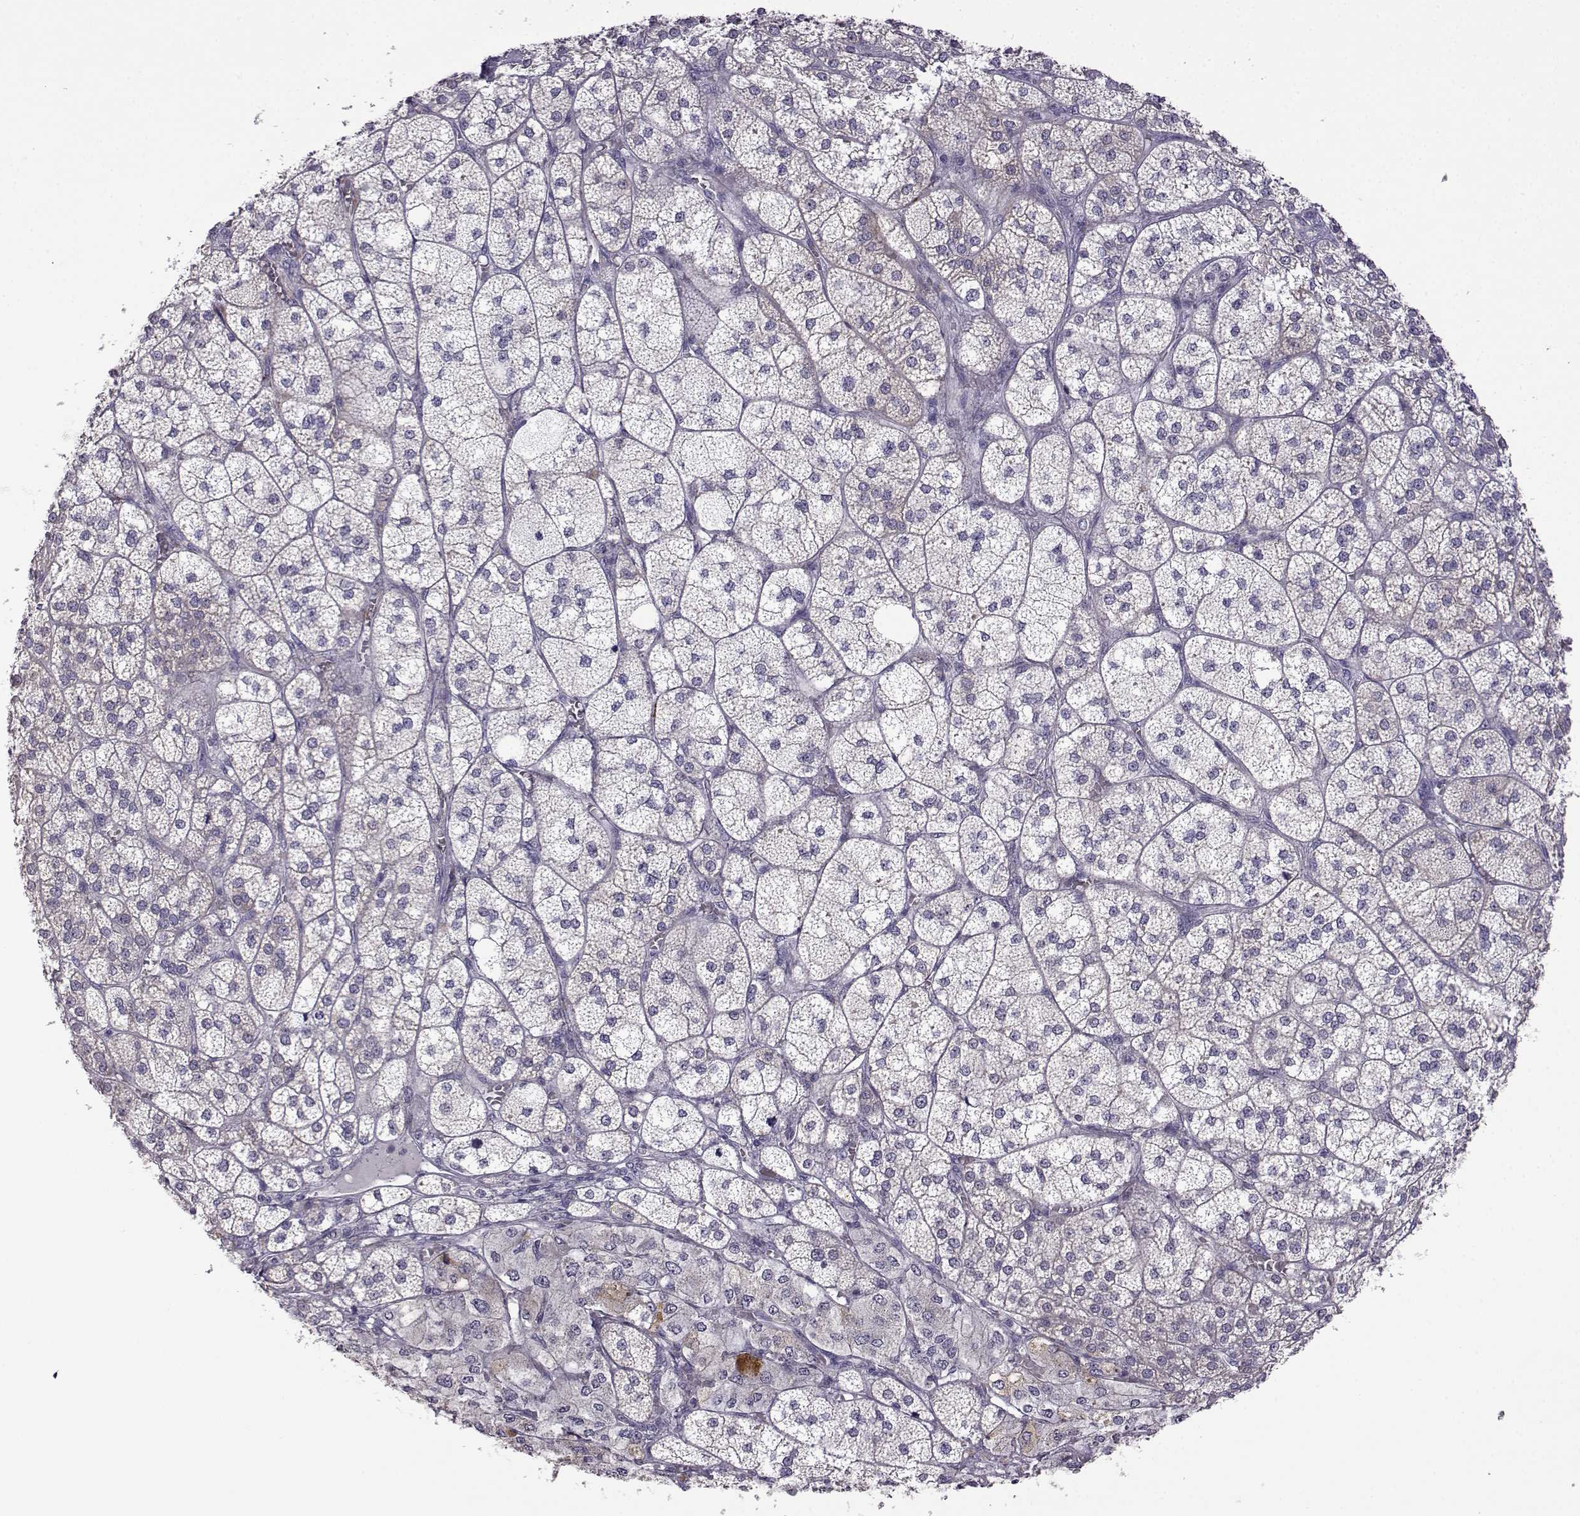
{"staining": {"intensity": "moderate", "quantity": "<25%", "location": "cytoplasmic/membranous"}, "tissue": "adrenal gland", "cell_type": "Glandular cells", "image_type": "normal", "snomed": [{"axis": "morphology", "description": "Normal tissue, NOS"}, {"axis": "topography", "description": "Adrenal gland"}], "caption": "Protein expression analysis of benign adrenal gland shows moderate cytoplasmic/membranous positivity in approximately <25% of glandular cells.", "gene": "VGF", "patient": {"sex": "female", "age": 60}}